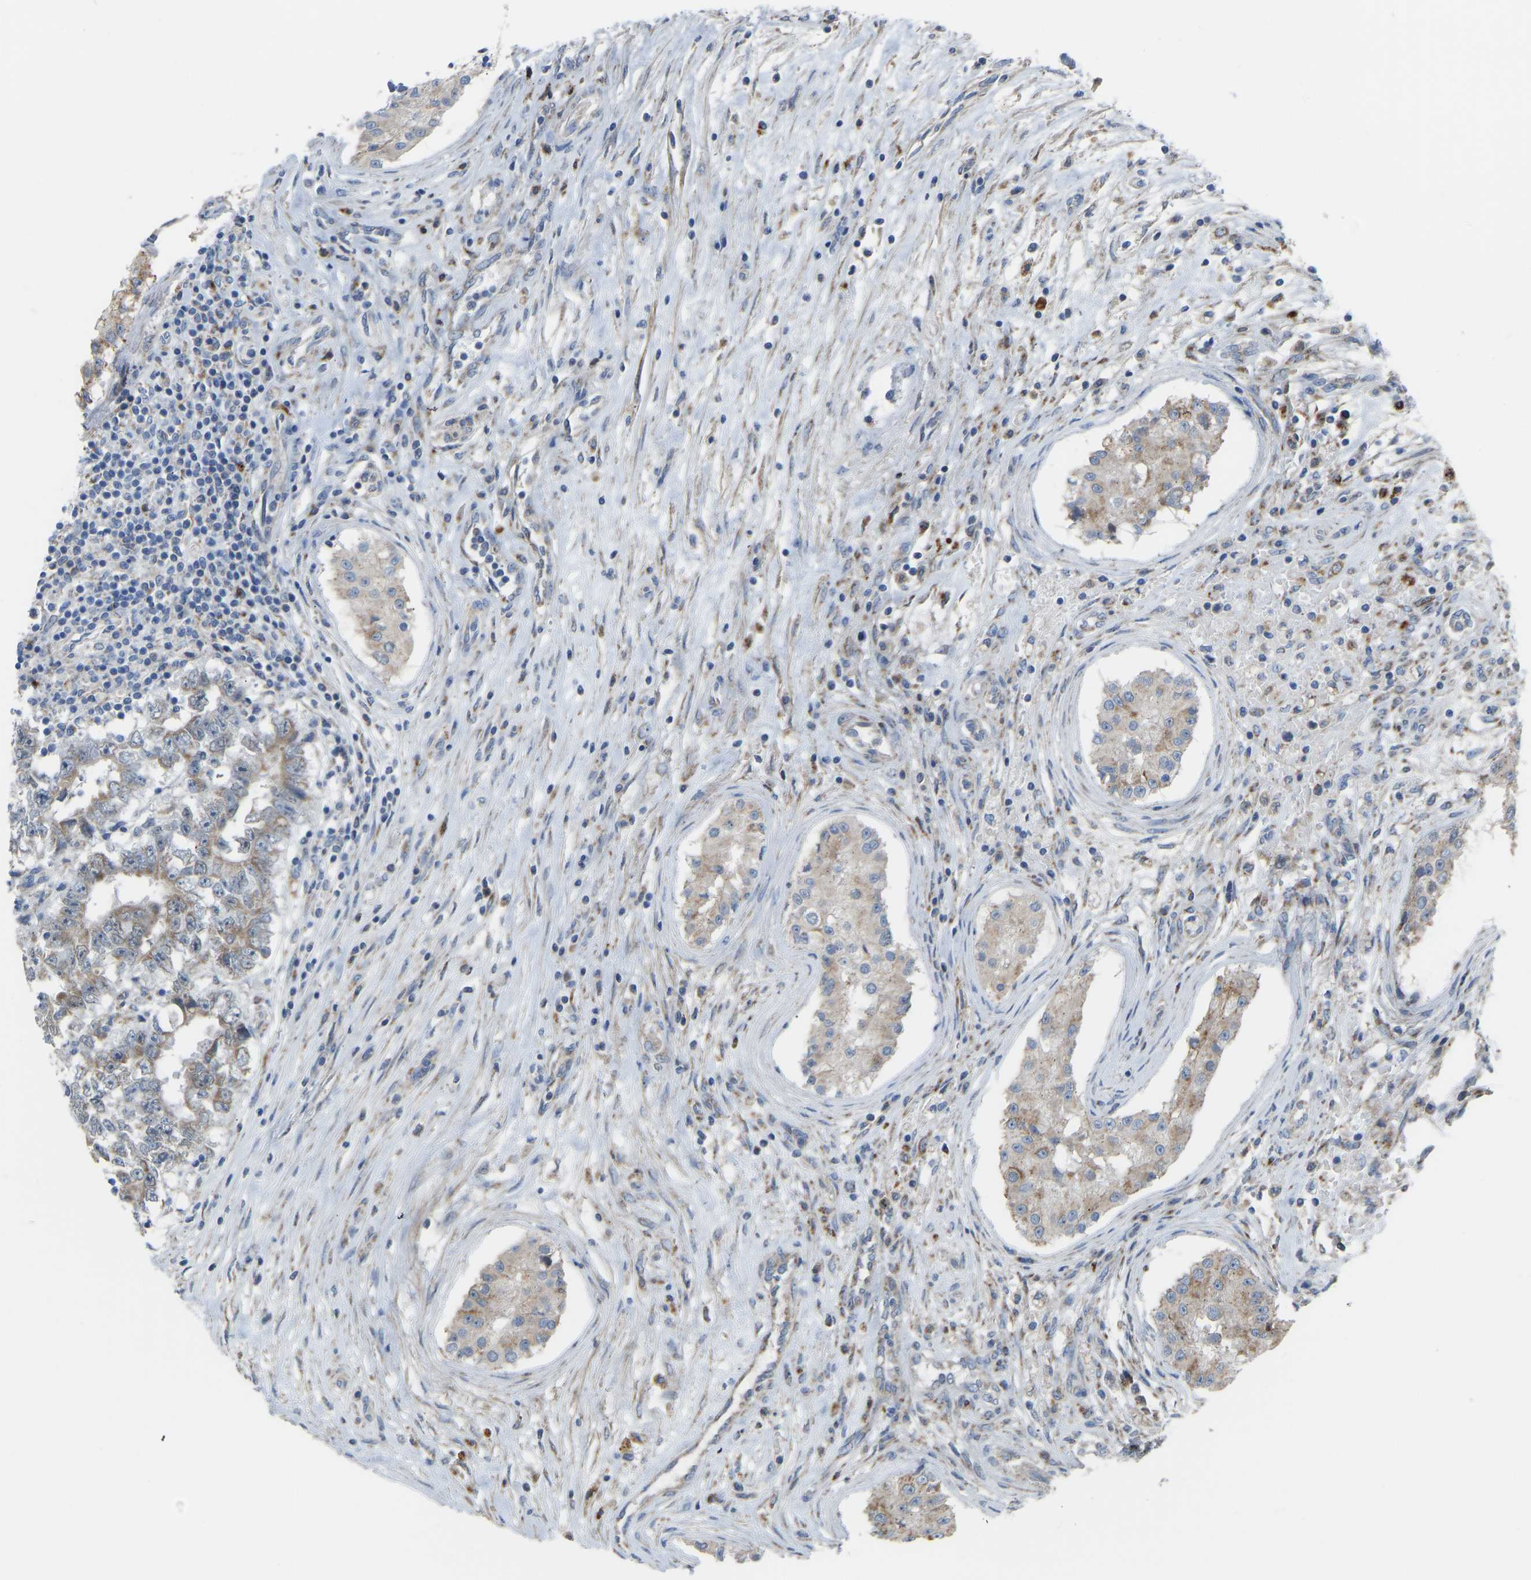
{"staining": {"intensity": "weak", "quantity": ">75%", "location": "cytoplasmic/membranous"}, "tissue": "testis cancer", "cell_type": "Tumor cells", "image_type": "cancer", "snomed": [{"axis": "morphology", "description": "Carcinoma, Embryonal, NOS"}, {"axis": "topography", "description": "Testis"}], "caption": "A high-resolution micrograph shows IHC staining of testis cancer, which displays weak cytoplasmic/membranous staining in about >75% of tumor cells. Ihc stains the protein in brown and the nuclei are stained blue.", "gene": "SMIM20", "patient": {"sex": "male", "age": 25}}